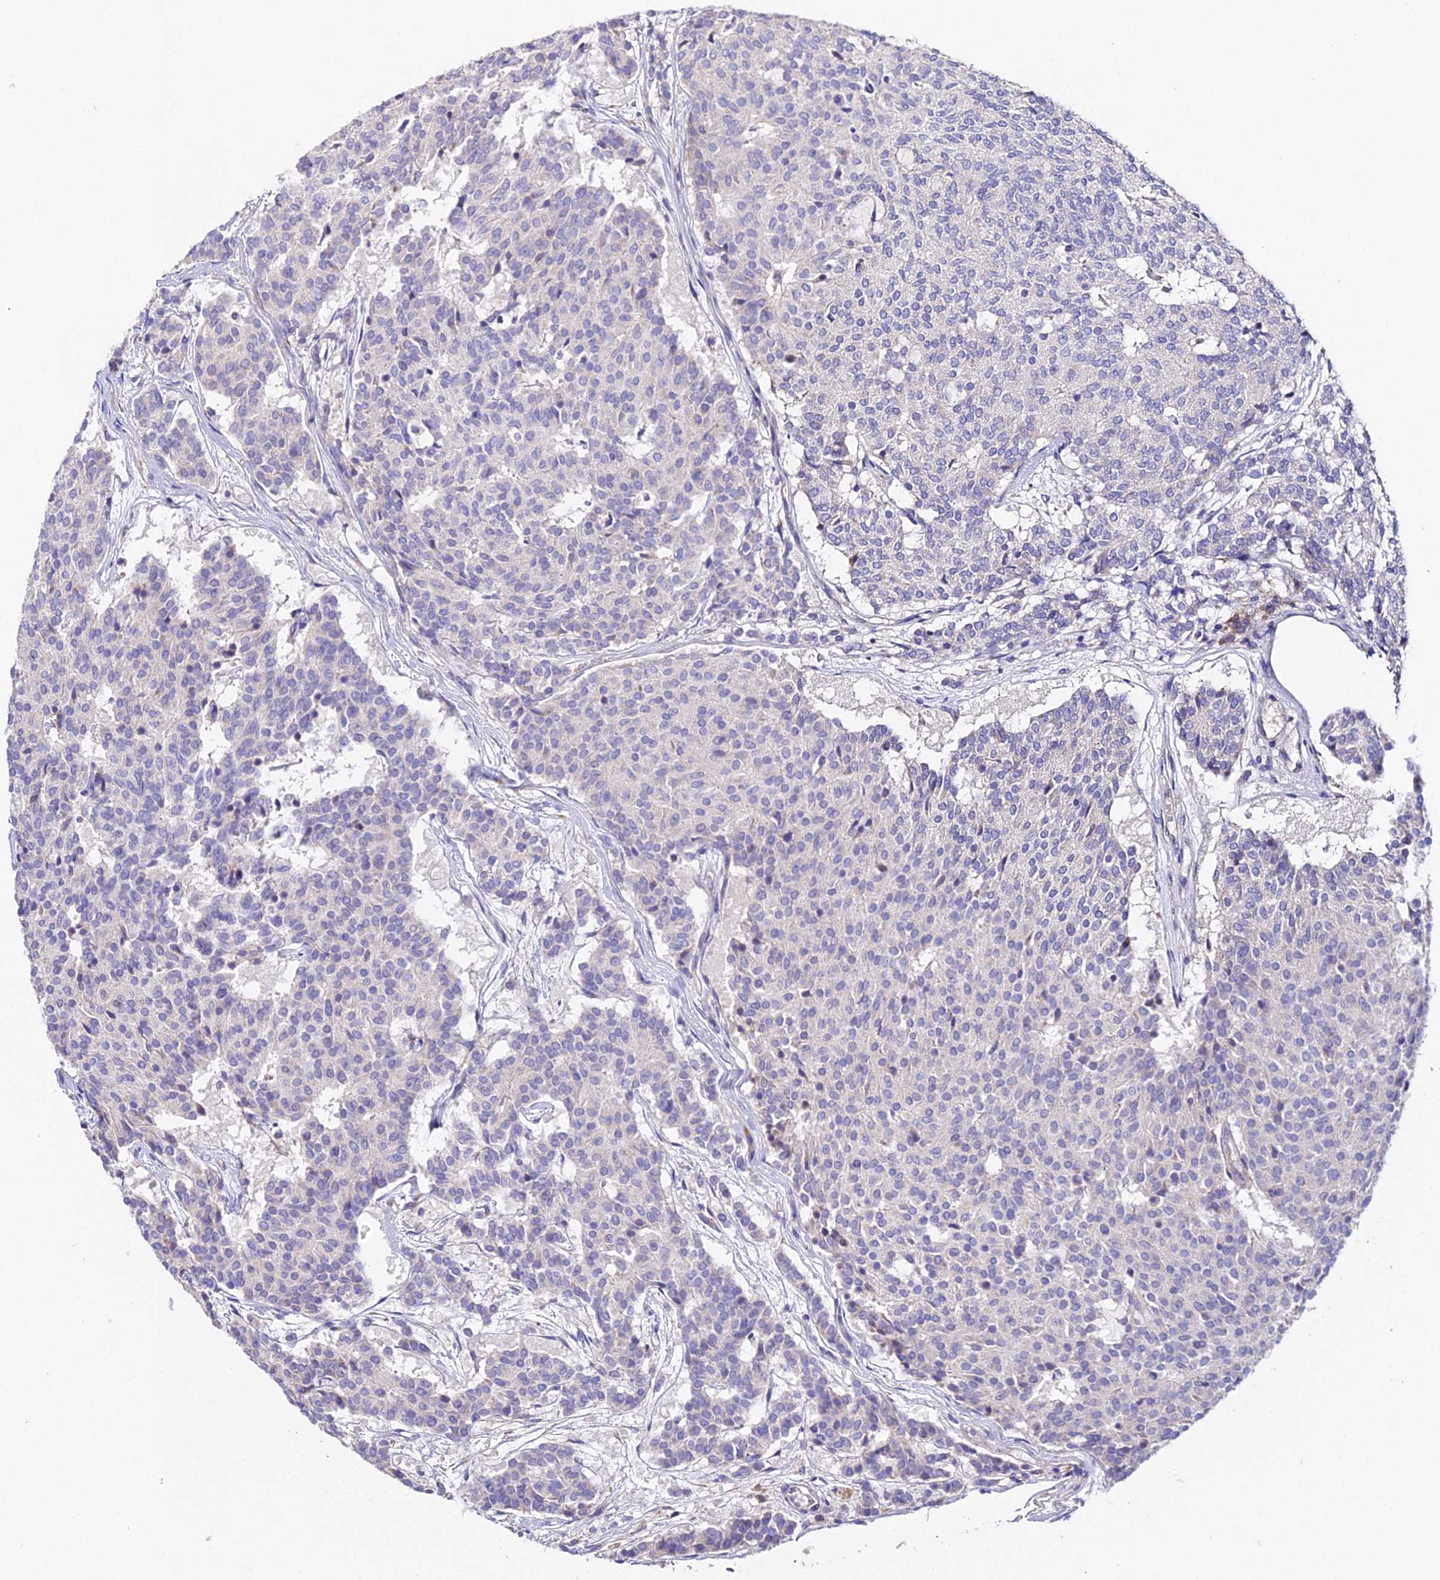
{"staining": {"intensity": "negative", "quantity": "none", "location": "none"}, "tissue": "carcinoid", "cell_type": "Tumor cells", "image_type": "cancer", "snomed": [{"axis": "morphology", "description": "Carcinoid, malignant, NOS"}, {"axis": "topography", "description": "Pancreas"}], "caption": "Photomicrograph shows no protein staining in tumor cells of malignant carcinoid tissue.", "gene": "SCX", "patient": {"sex": "female", "age": 54}}